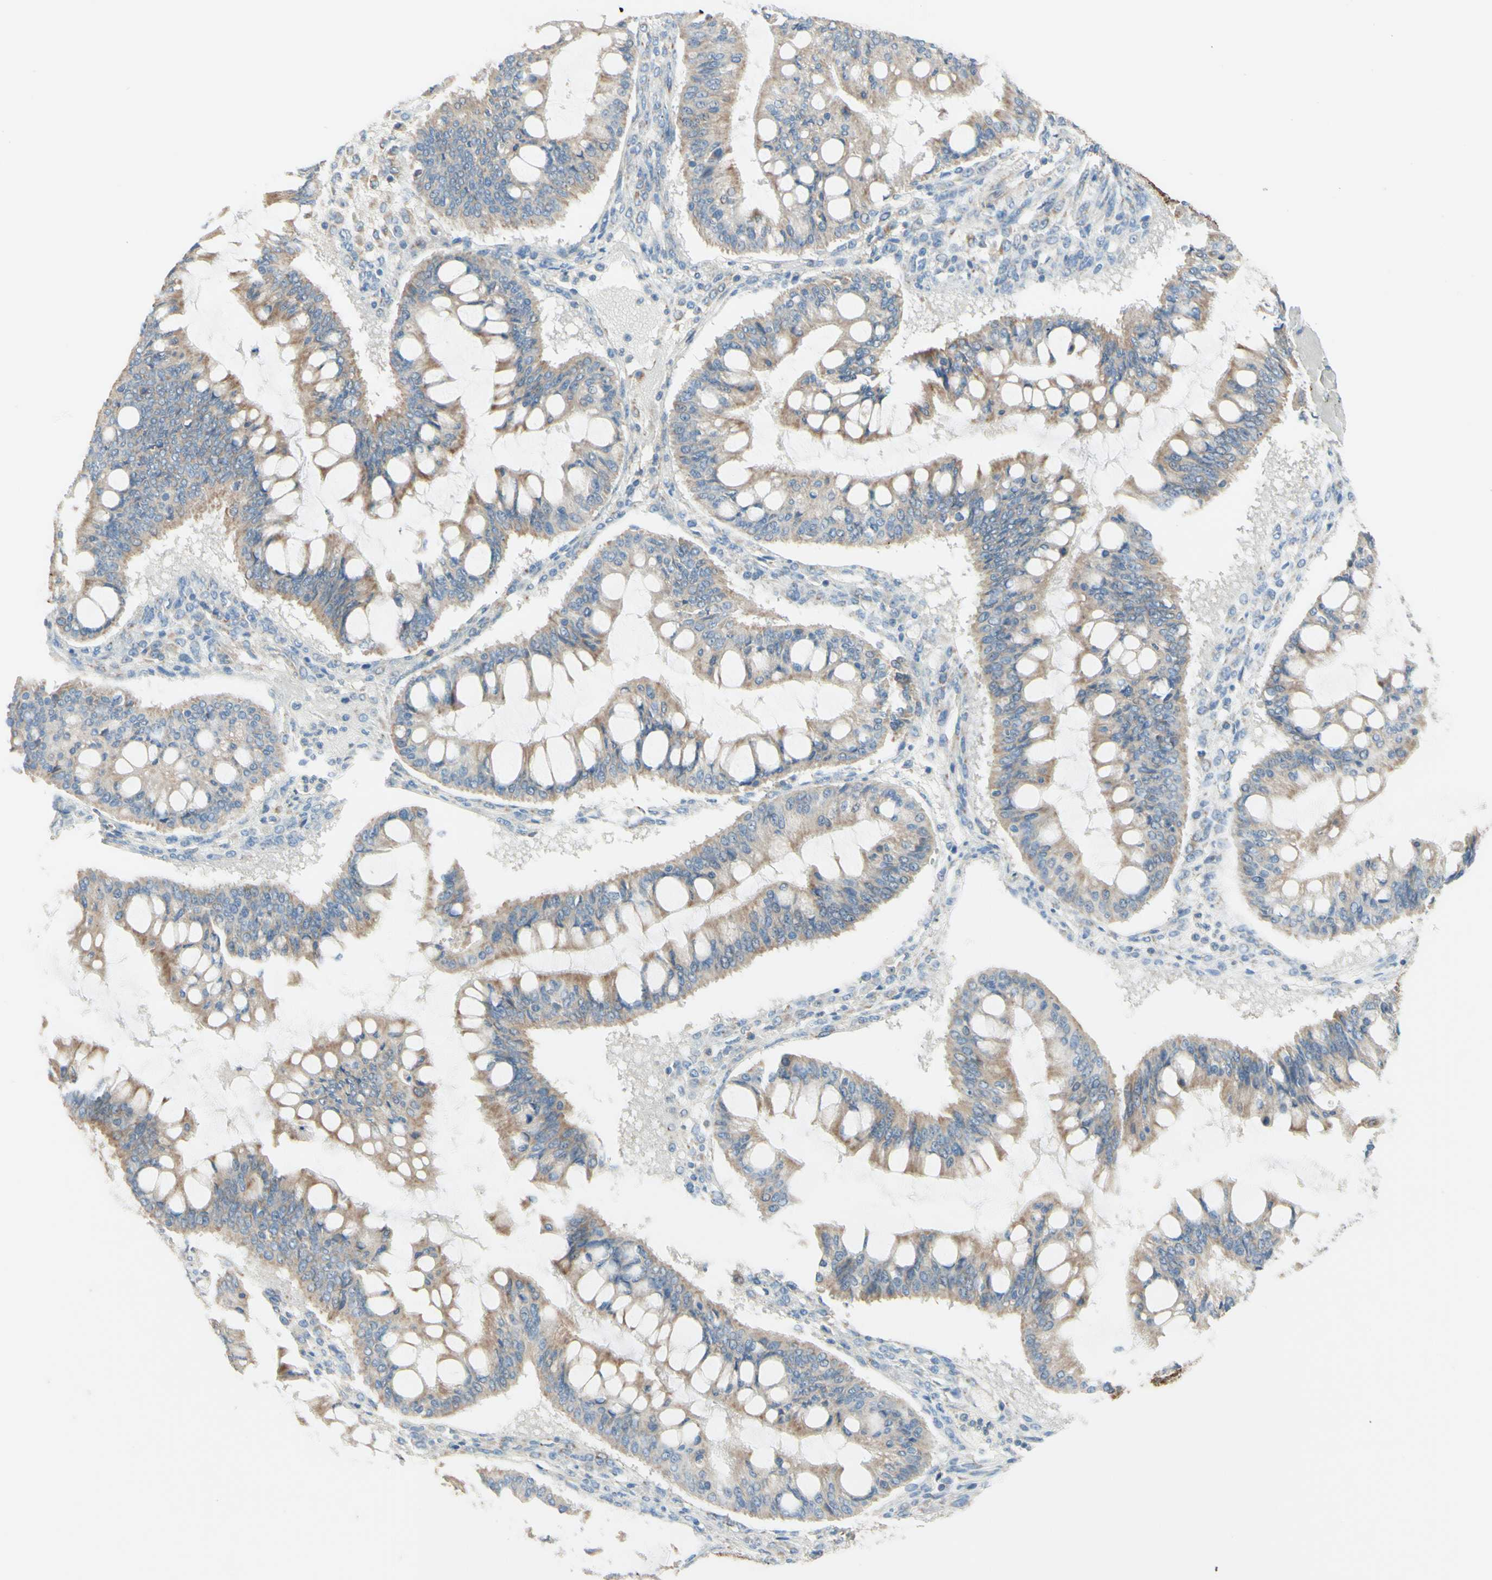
{"staining": {"intensity": "moderate", "quantity": ">75%", "location": "cytoplasmic/membranous"}, "tissue": "ovarian cancer", "cell_type": "Tumor cells", "image_type": "cancer", "snomed": [{"axis": "morphology", "description": "Cystadenocarcinoma, mucinous, NOS"}, {"axis": "topography", "description": "Ovary"}], "caption": "Protein expression by IHC shows moderate cytoplasmic/membranous positivity in about >75% of tumor cells in ovarian cancer (mucinous cystadenocarcinoma). (brown staining indicates protein expression, while blue staining denotes nuclei).", "gene": "ARMC10", "patient": {"sex": "female", "age": 73}}